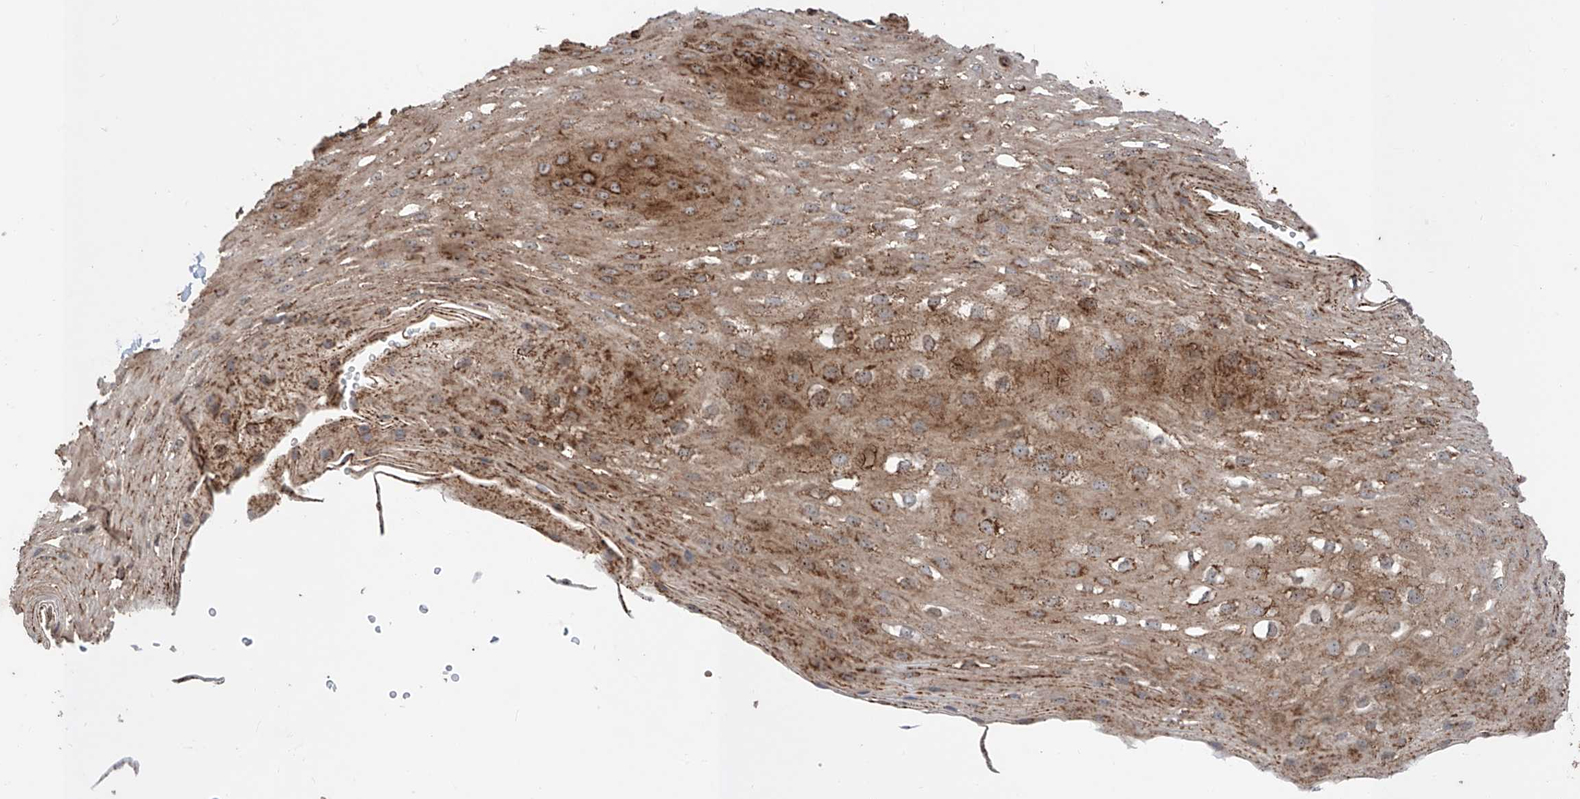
{"staining": {"intensity": "strong", "quantity": ">75%", "location": "cytoplasmic/membranous"}, "tissue": "esophagus", "cell_type": "Squamous epithelial cells", "image_type": "normal", "snomed": [{"axis": "morphology", "description": "Normal tissue, NOS"}, {"axis": "topography", "description": "Esophagus"}], "caption": "Protein expression analysis of normal esophagus reveals strong cytoplasmic/membranous positivity in about >75% of squamous epithelial cells. The staining was performed using DAB (3,3'-diaminobenzidine) to visualize the protein expression in brown, while the nuclei were stained in blue with hematoxylin (Magnification: 20x).", "gene": "PISD", "patient": {"sex": "female", "age": 66}}